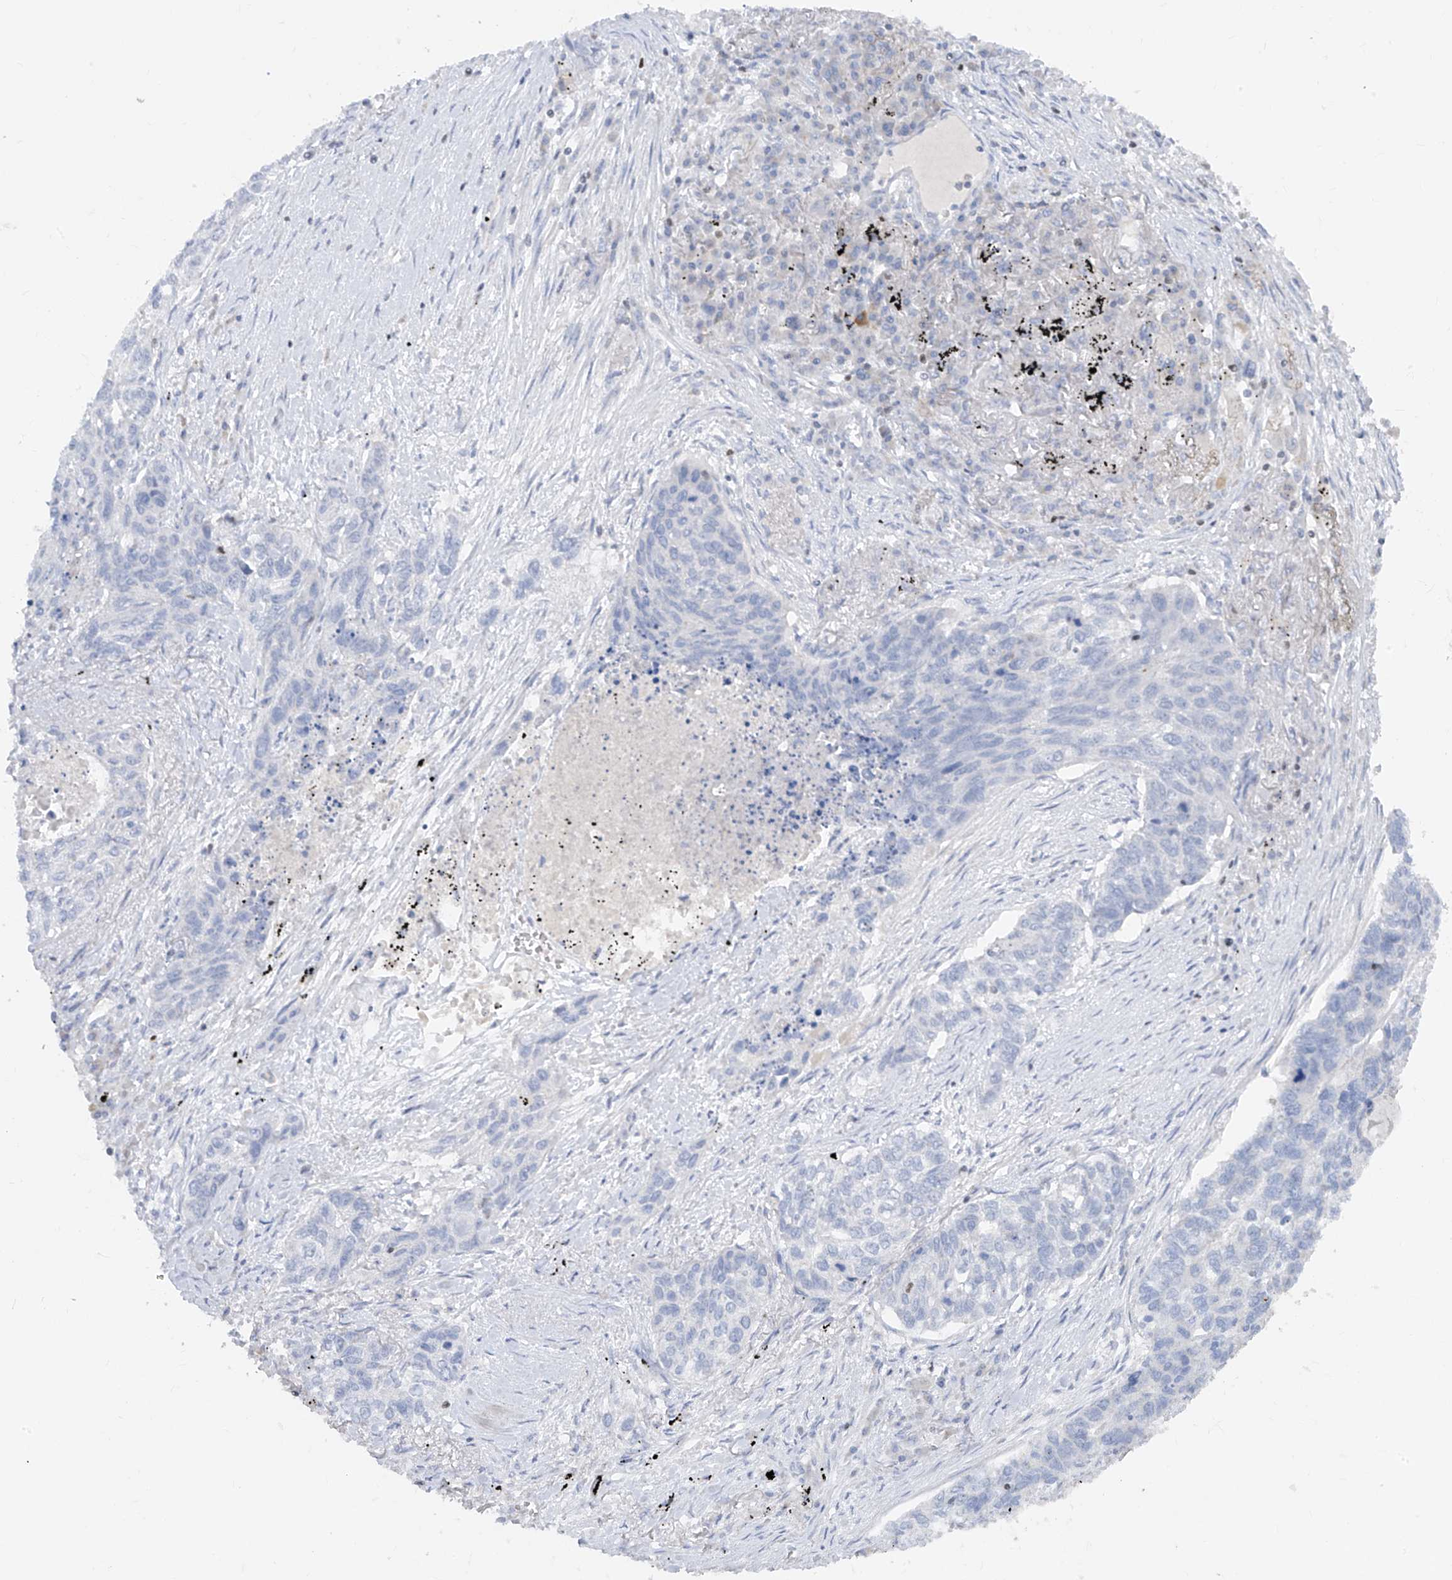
{"staining": {"intensity": "negative", "quantity": "none", "location": "none"}, "tissue": "lung cancer", "cell_type": "Tumor cells", "image_type": "cancer", "snomed": [{"axis": "morphology", "description": "Squamous cell carcinoma, NOS"}, {"axis": "topography", "description": "Lung"}], "caption": "Lung squamous cell carcinoma stained for a protein using immunohistochemistry reveals no positivity tumor cells.", "gene": "TBX21", "patient": {"sex": "female", "age": 63}}